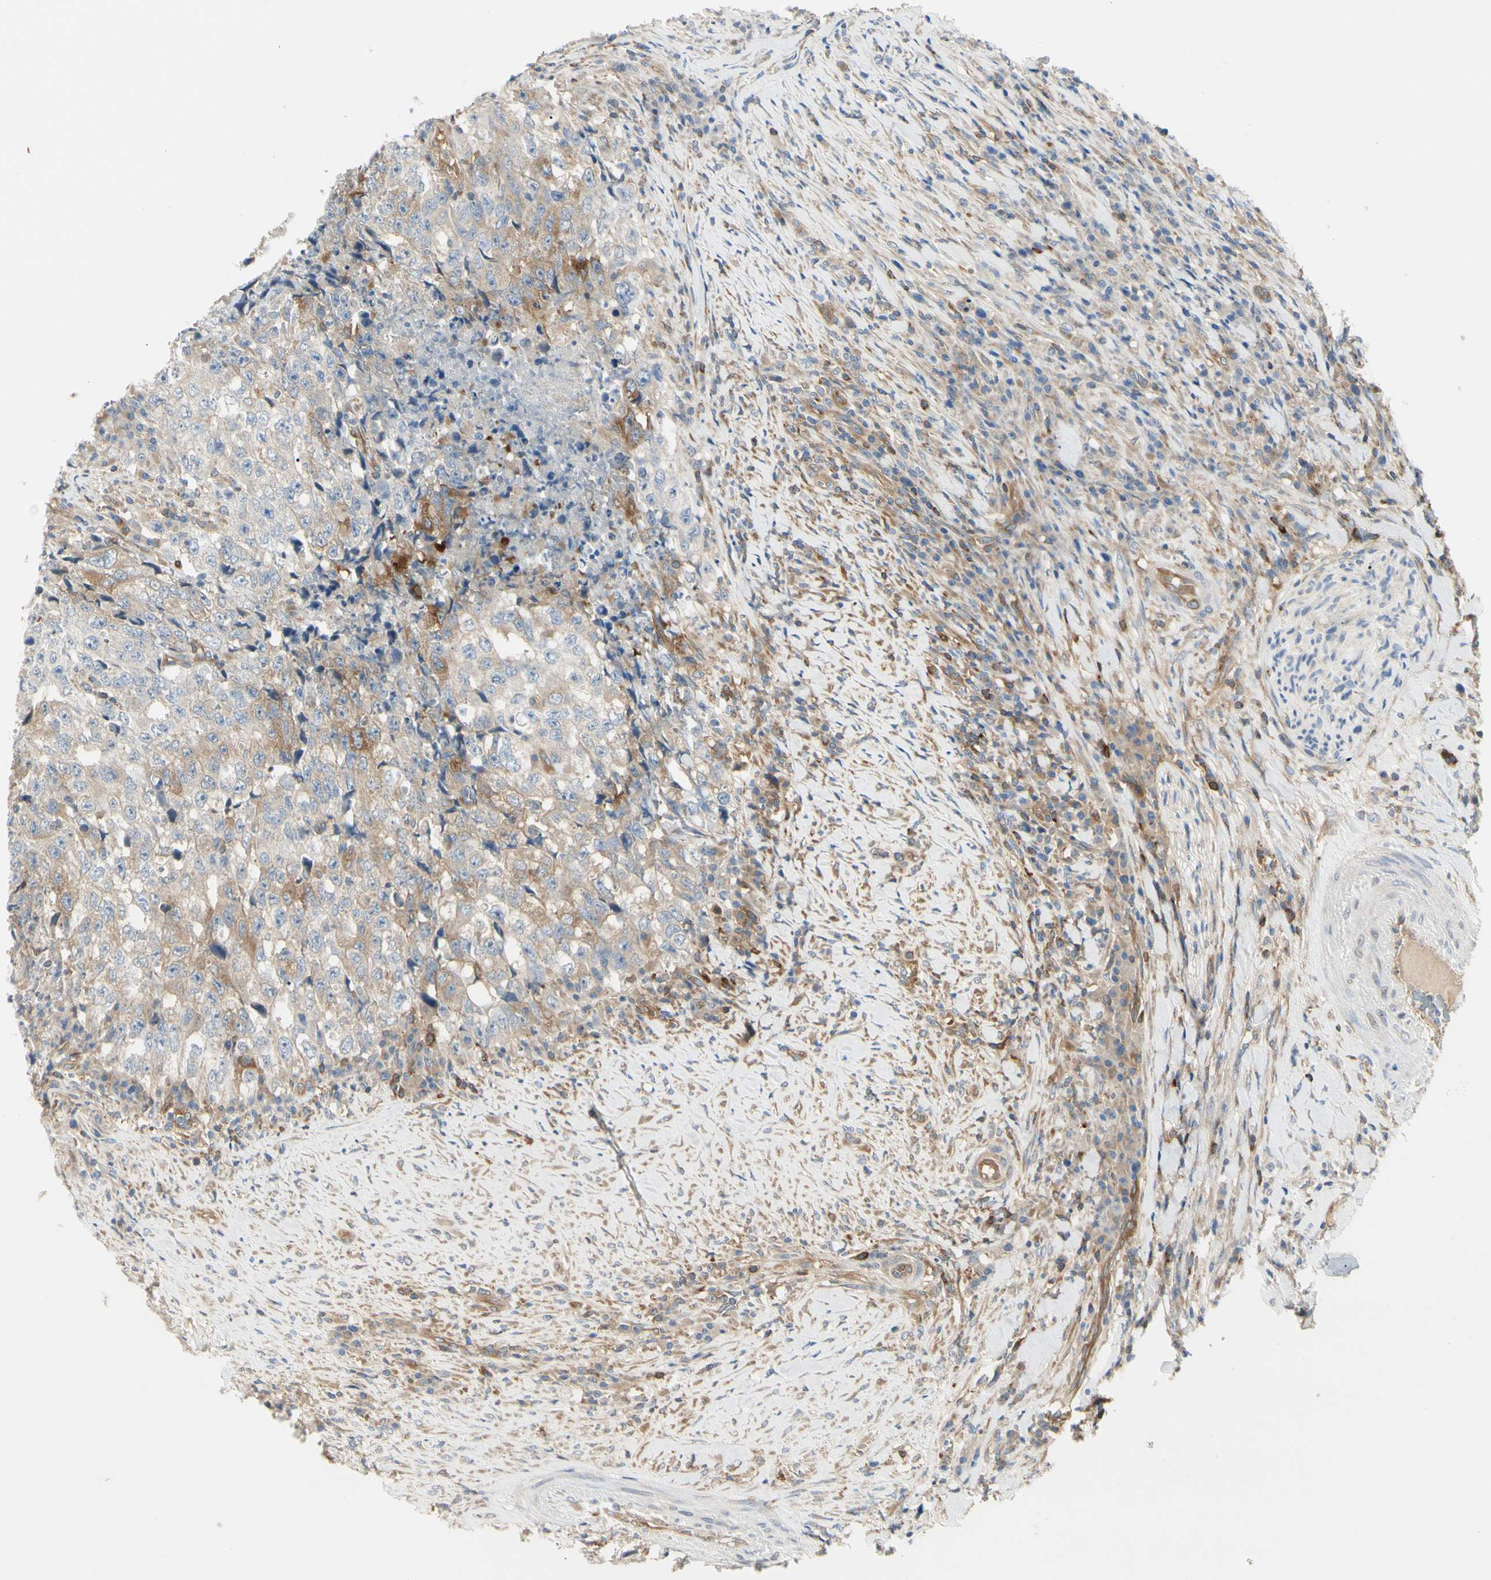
{"staining": {"intensity": "moderate", "quantity": ">75%", "location": "cytoplasmic/membranous"}, "tissue": "testis cancer", "cell_type": "Tumor cells", "image_type": "cancer", "snomed": [{"axis": "morphology", "description": "Necrosis, NOS"}, {"axis": "morphology", "description": "Carcinoma, Embryonal, NOS"}, {"axis": "topography", "description": "Testis"}], "caption": "Protein staining of testis cancer (embryonal carcinoma) tissue reveals moderate cytoplasmic/membranous expression in approximately >75% of tumor cells.", "gene": "NFKB2", "patient": {"sex": "male", "age": 19}}